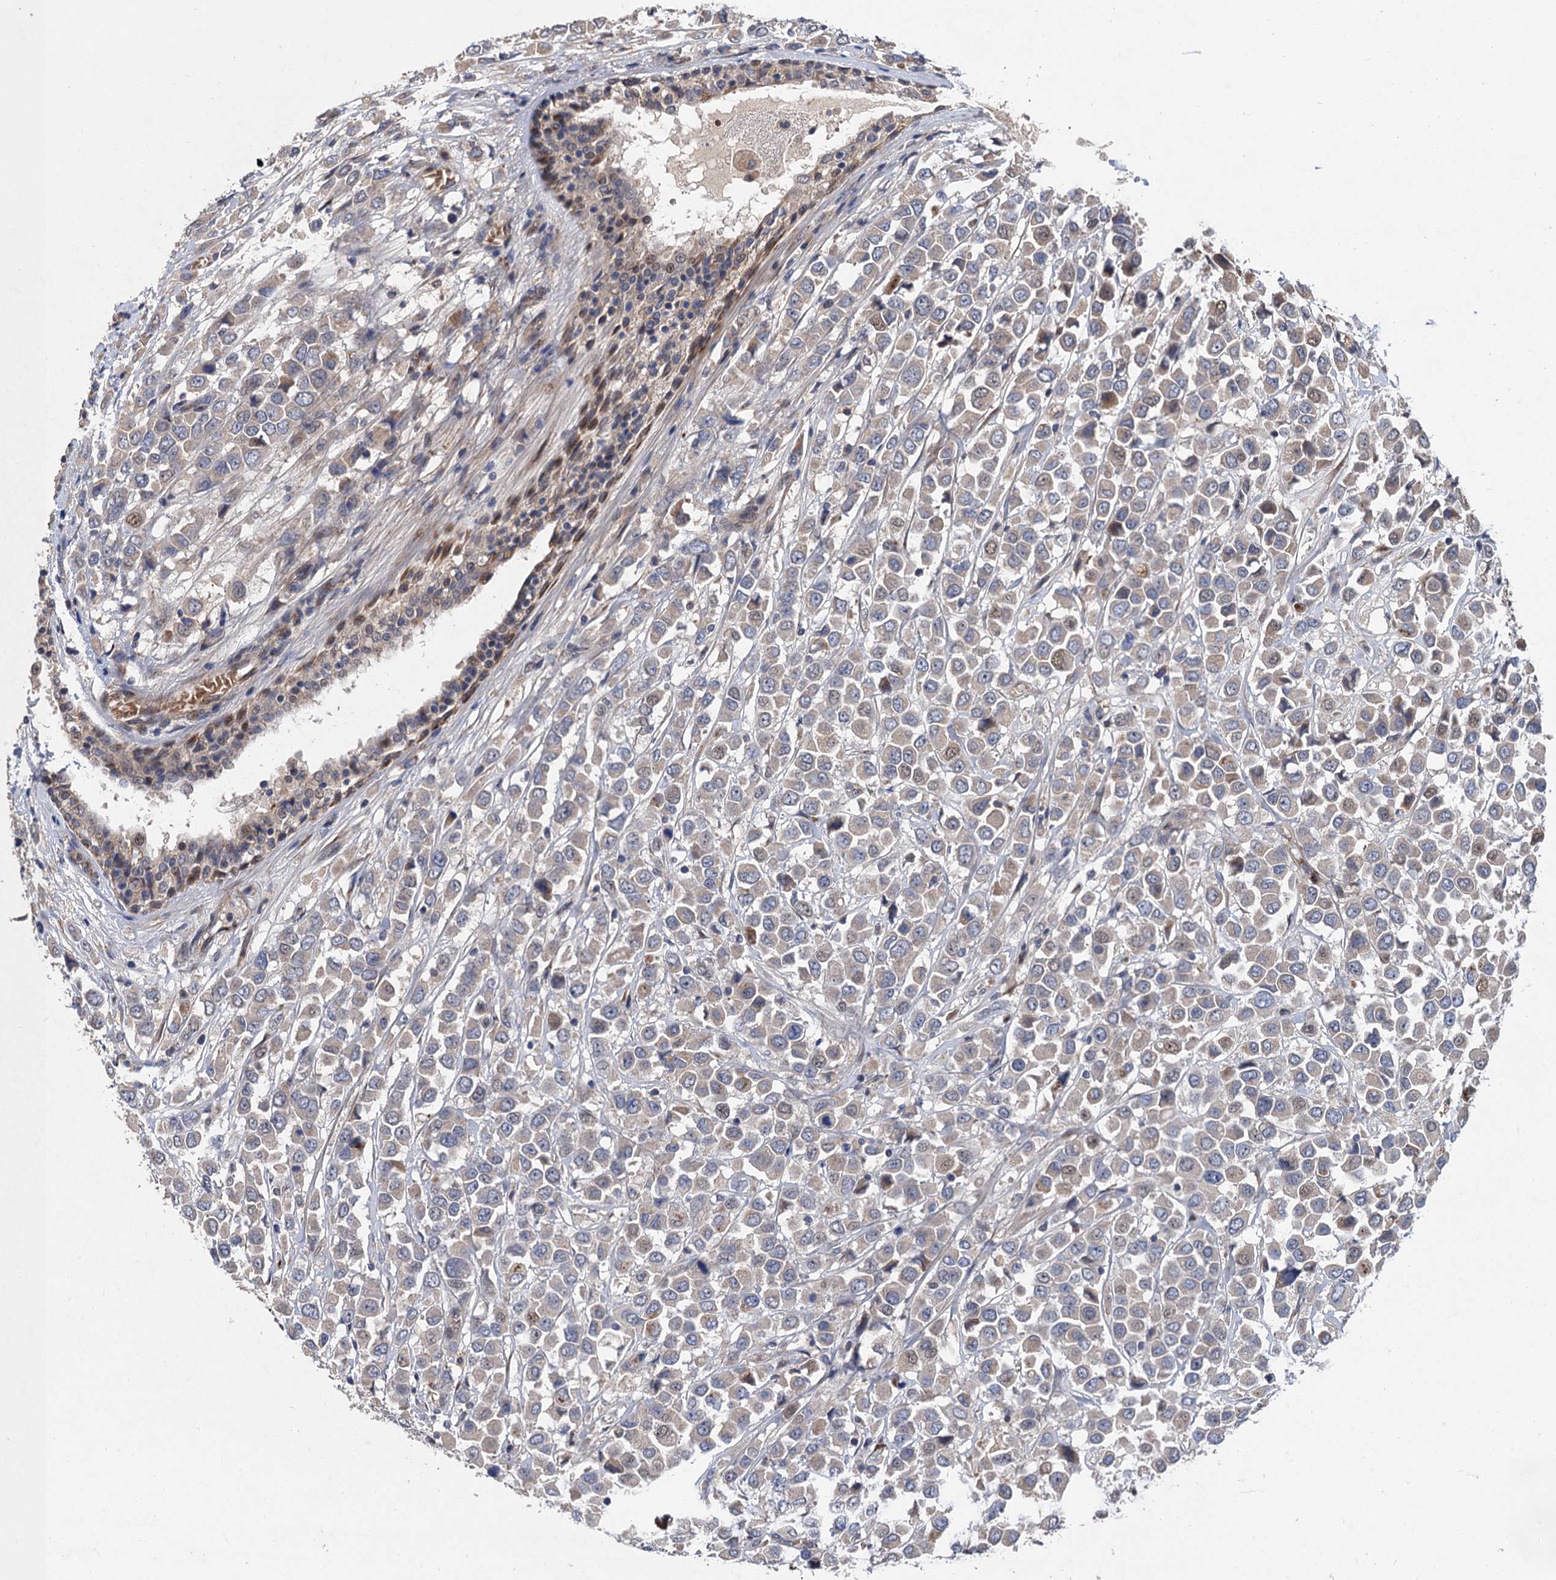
{"staining": {"intensity": "moderate", "quantity": "<25%", "location": "cytoplasmic/membranous,nuclear"}, "tissue": "breast cancer", "cell_type": "Tumor cells", "image_type": "cancer", "snomed": [{"axis": "morphology", "description": "Duct carcinoma"}, {"axis": "topography", "description": "Breast"}], "caption": "High-magnification brightfield microscopy of breast cancer stained with DAB (brown) and counterstained with hematoxylin (blue). tumor cells exhibit moderate cytoplasmic/membranous and nuclear positivity is identified in approximately<25% of cells.", "gene": "TRAF7", "patient": {"sex": "female", "age": 61}}